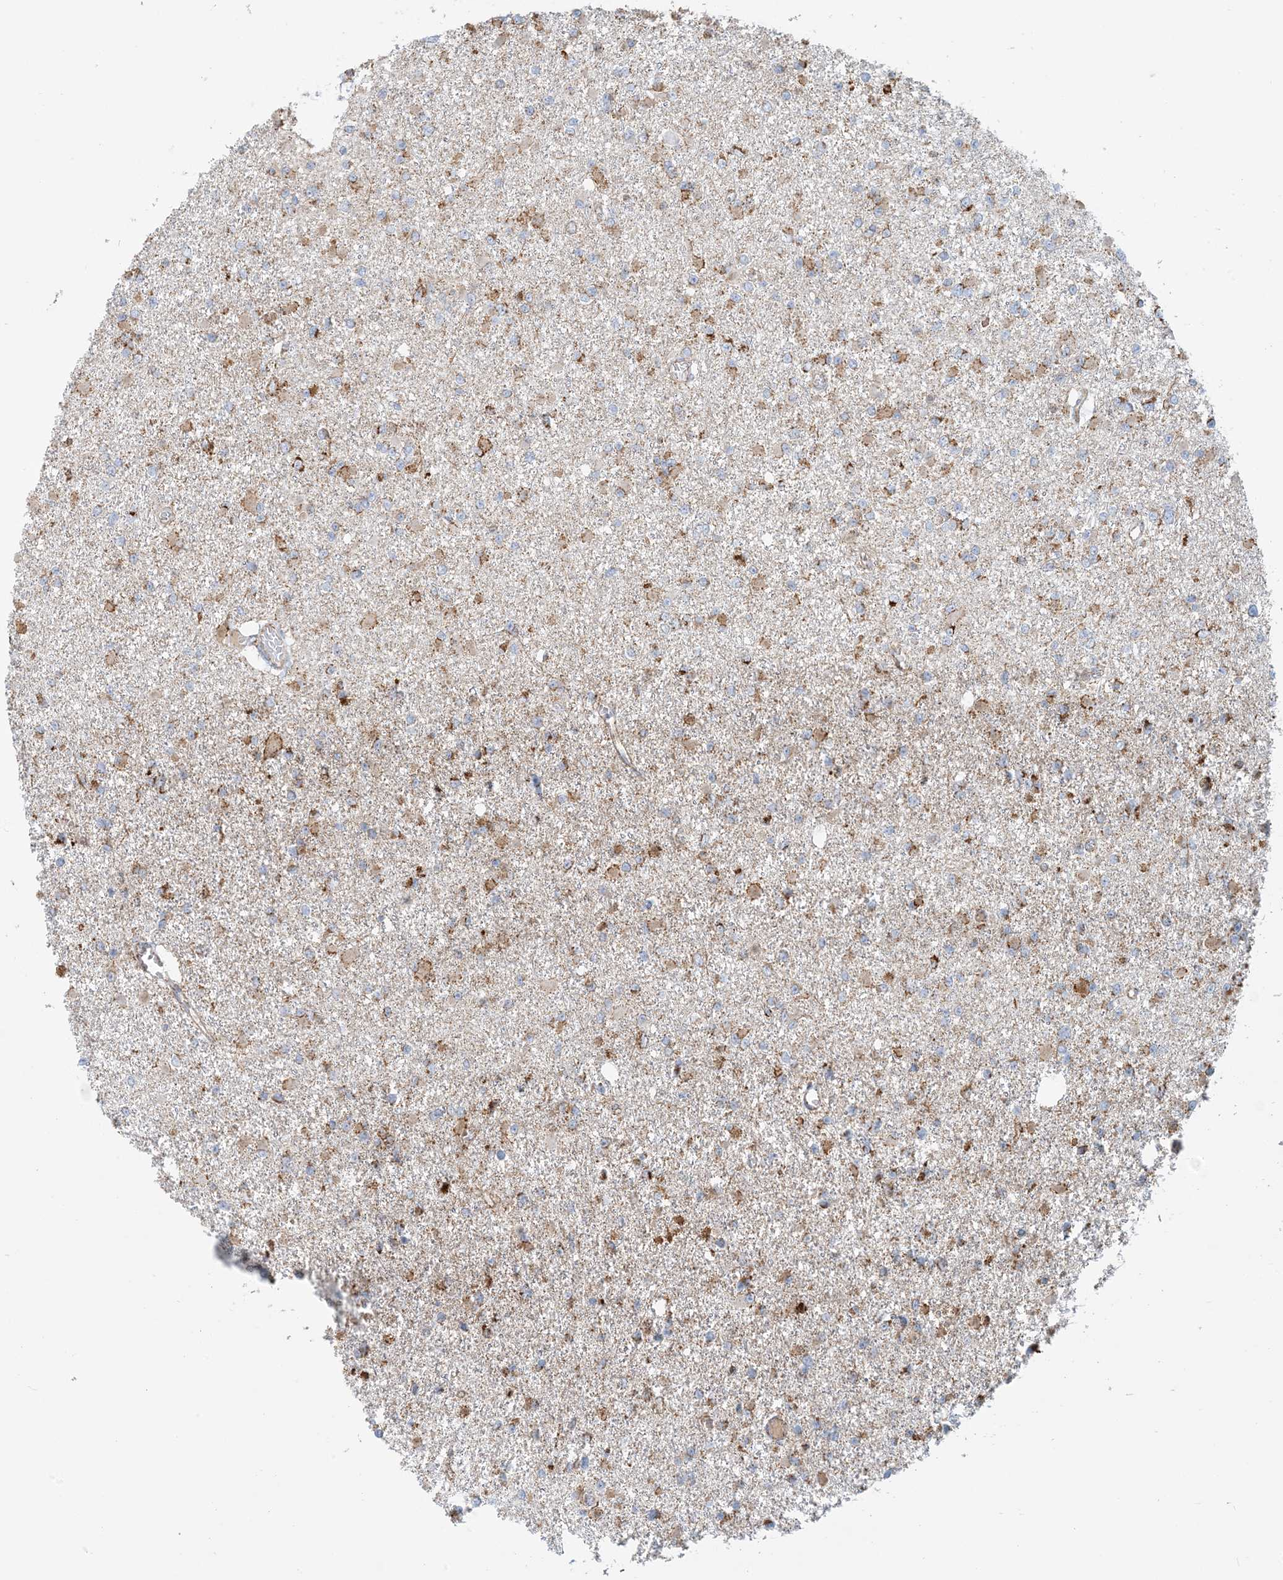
{"staining": {"intensity": "moderate", "quantity": "25%-75%", "location": "cytoplasmic/membranous"}, "tissue": "glioma", "cell_type": "Tumor cells", "image_type": "cancer", "snomed": [{"axis": "morphology", "description": "Glioma, malignant, Low grade"}, {"axis": "topography", "description": "Brain"}], "caption": "Immunohistochemical staining of low-grade glioma (malignant) shows medium levels of moderate cytoplasmic/membranous positivity in approximately 25%-75% of tumor cells.", "gene": "COA3", "patient": {"sex": "female", "age": 22}}